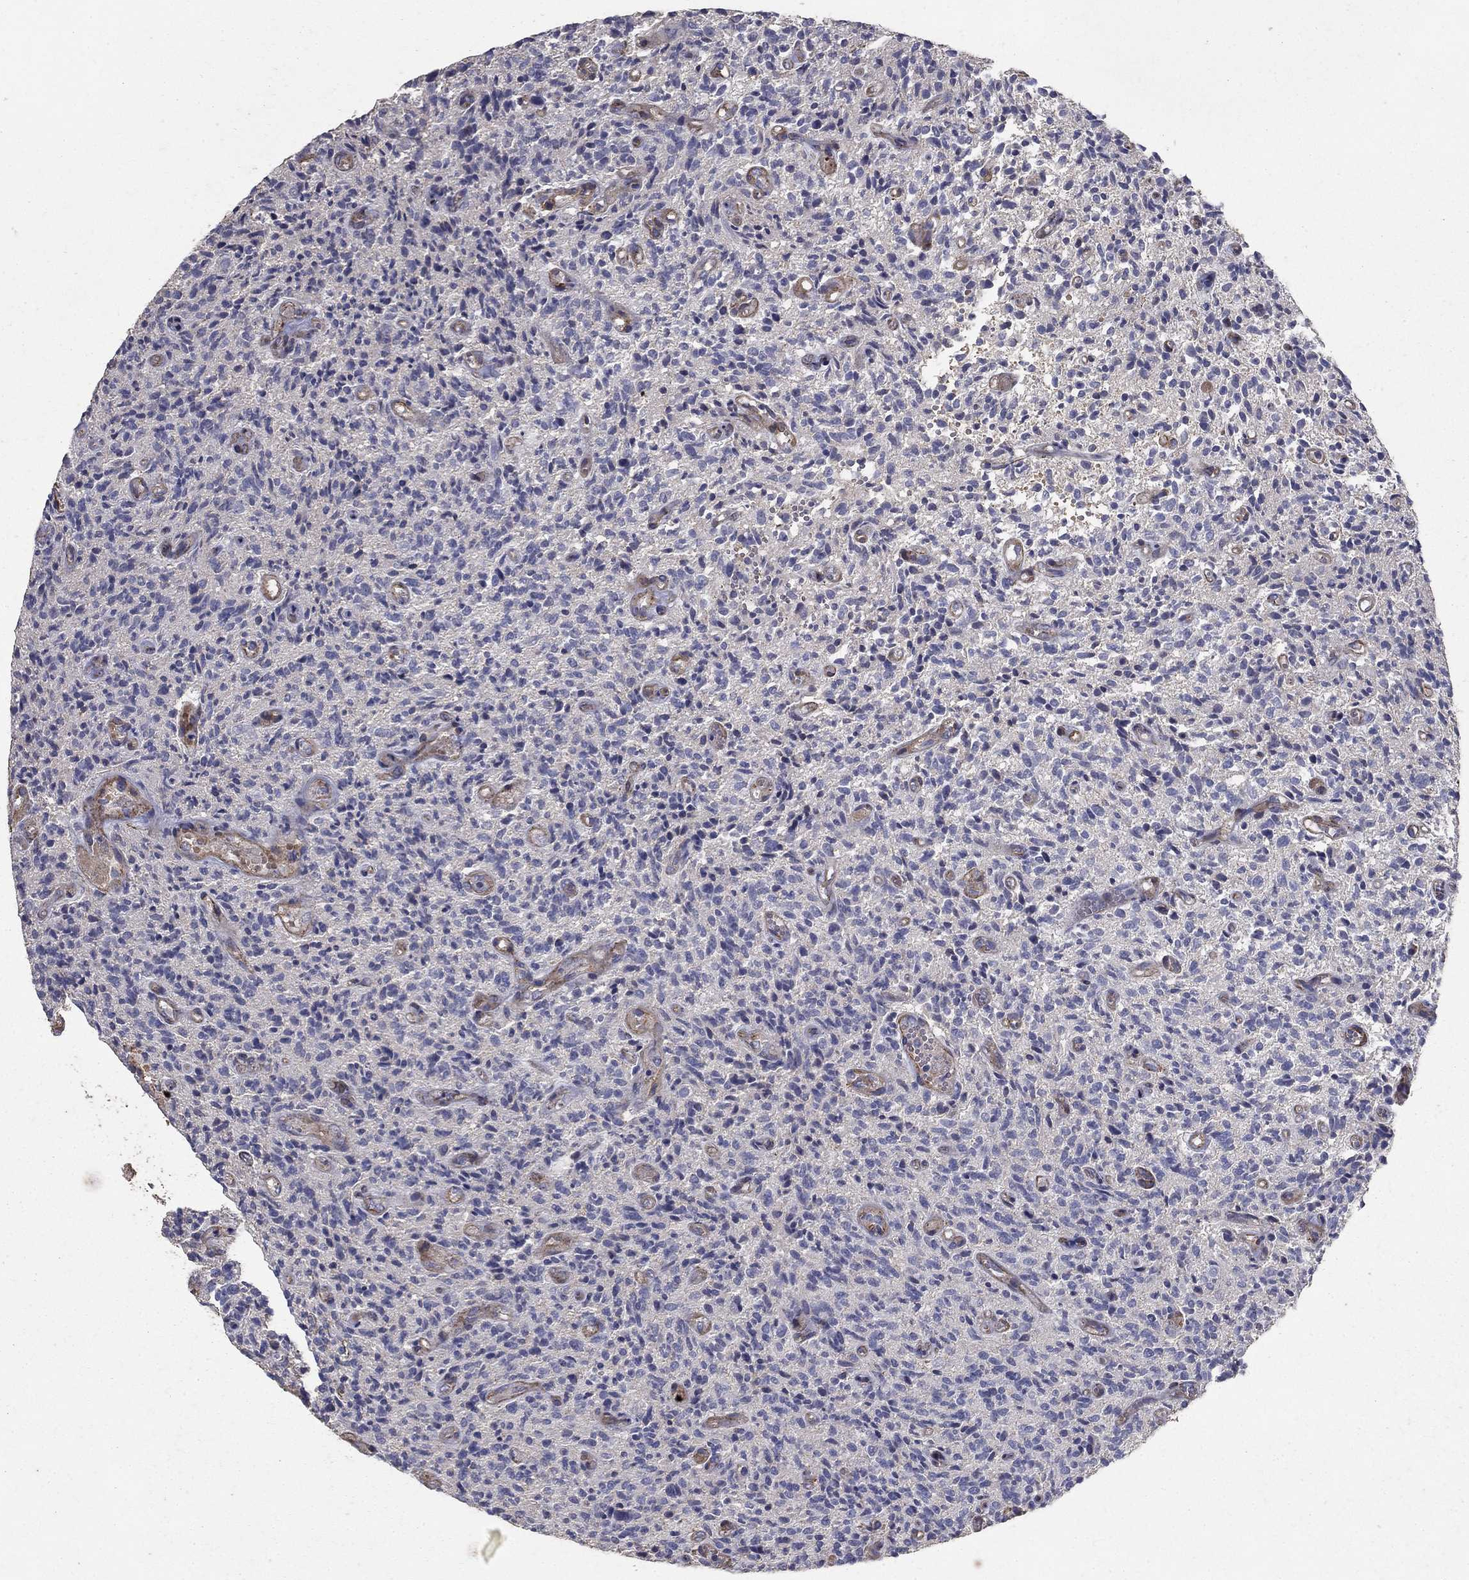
{"staining": {"intensity": "negative", "quantity": "none", "location": "none"}, "tissue": "glioma", "cell_type": "Tumor cells", "image_type": "cancer", "snomed": [{"axis": "morphology", "description": "Glioma, malignant, High grade"}, {"axis": "topography", "description": "Brain"}], "caption": "A micrograph of human high-grade glioma (malignant) is negative for staining in tumor cells.", "gene": "MPP2", "patient": {"sex": "male", "age": 64}}